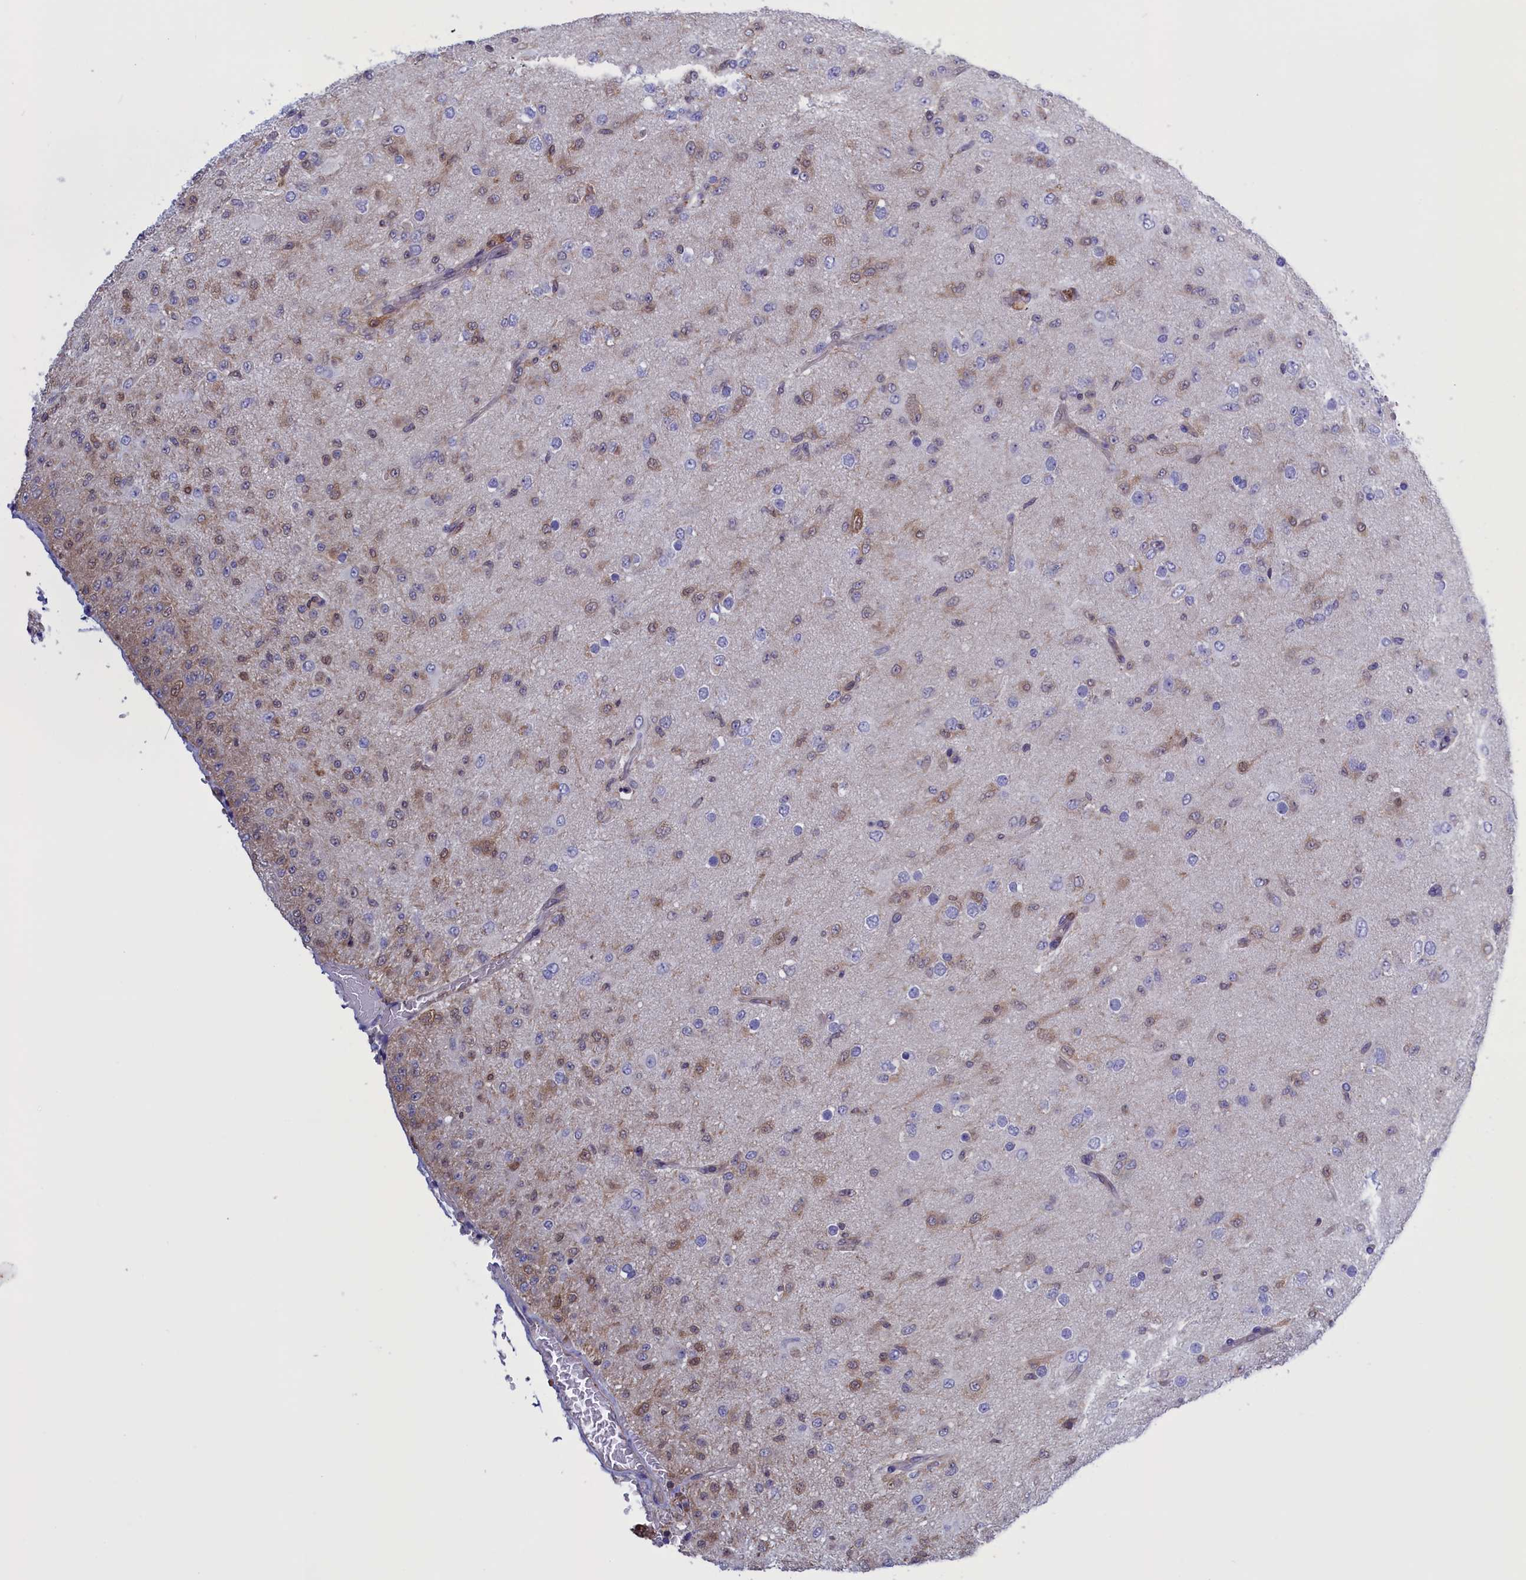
{"staining": {"intensity": "negative", "quantity": "none", "location": "none"}, "tissue": "glioma", "cell_type": "Tumor cells", "image_type": "cancer", "snomed": [{"axis": "morphology", "description": "Glioma, malignant, Low grade"}, {"axis": "topography", "description": "Brain"}], "caption": "This is an immunohistochemistry image of glioma. There is no staining in tumor cells.", "gene": "ARHGAP18", "patient": {"sex": "male", "age": 65}}